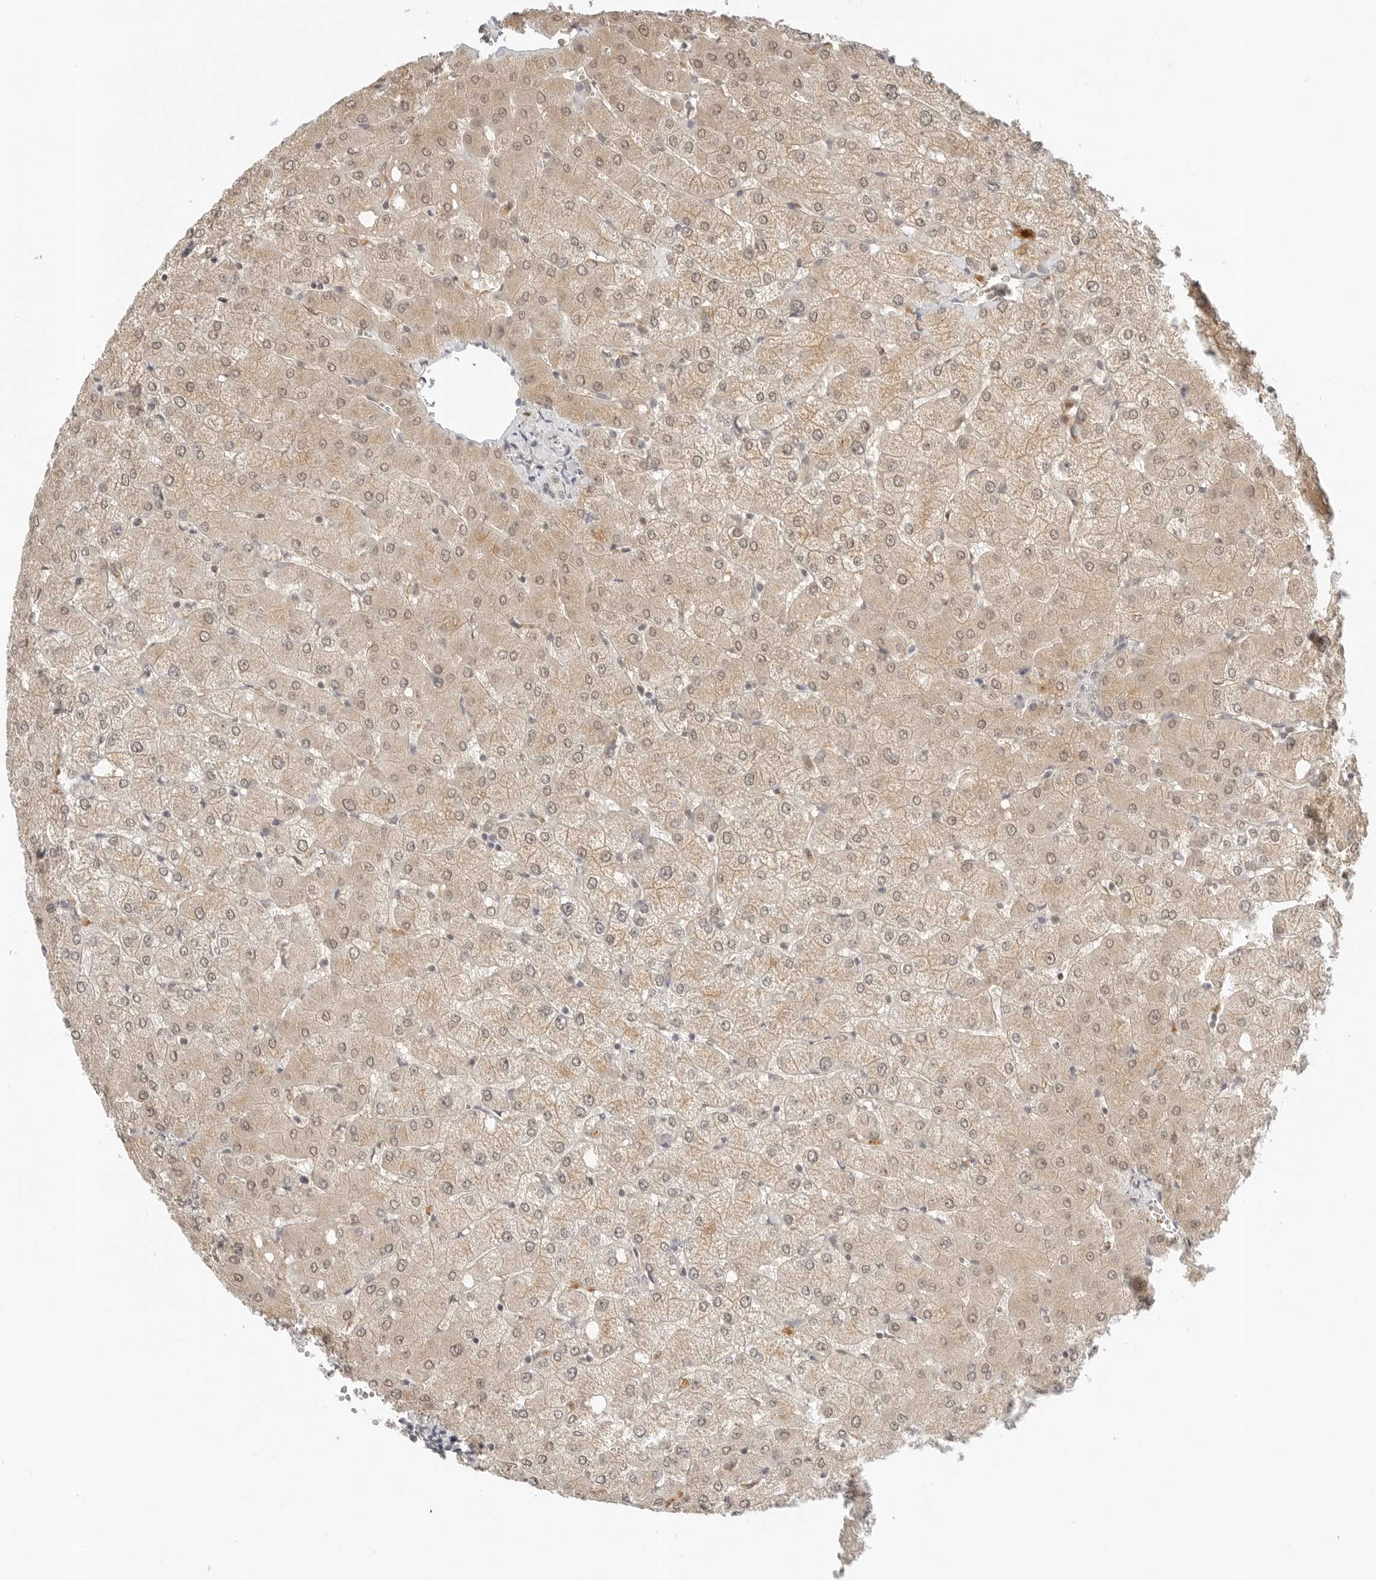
{"staining": {"intensity": "negative", "quantity": "none", "location": "none"}, "tissue": "liver", "cell_type": "Cholangiocytes", "image_type": "normal", "snomed": [{"axis": "morphology", "description": "Normal tissue, NOS"}, {"axis": "topography", "description": "Liver"}], "caption": "Immunohistochemistry of benign human liver demonstrates no staining in cholangiocytes. The staining was performed using DAB to visualize the protein expression in brown, while the nuclei were stained in blue with hematoxylin (Magnification: 20x).", "gene": "IL24", "patient": {"sex": "female", "age": 54}}